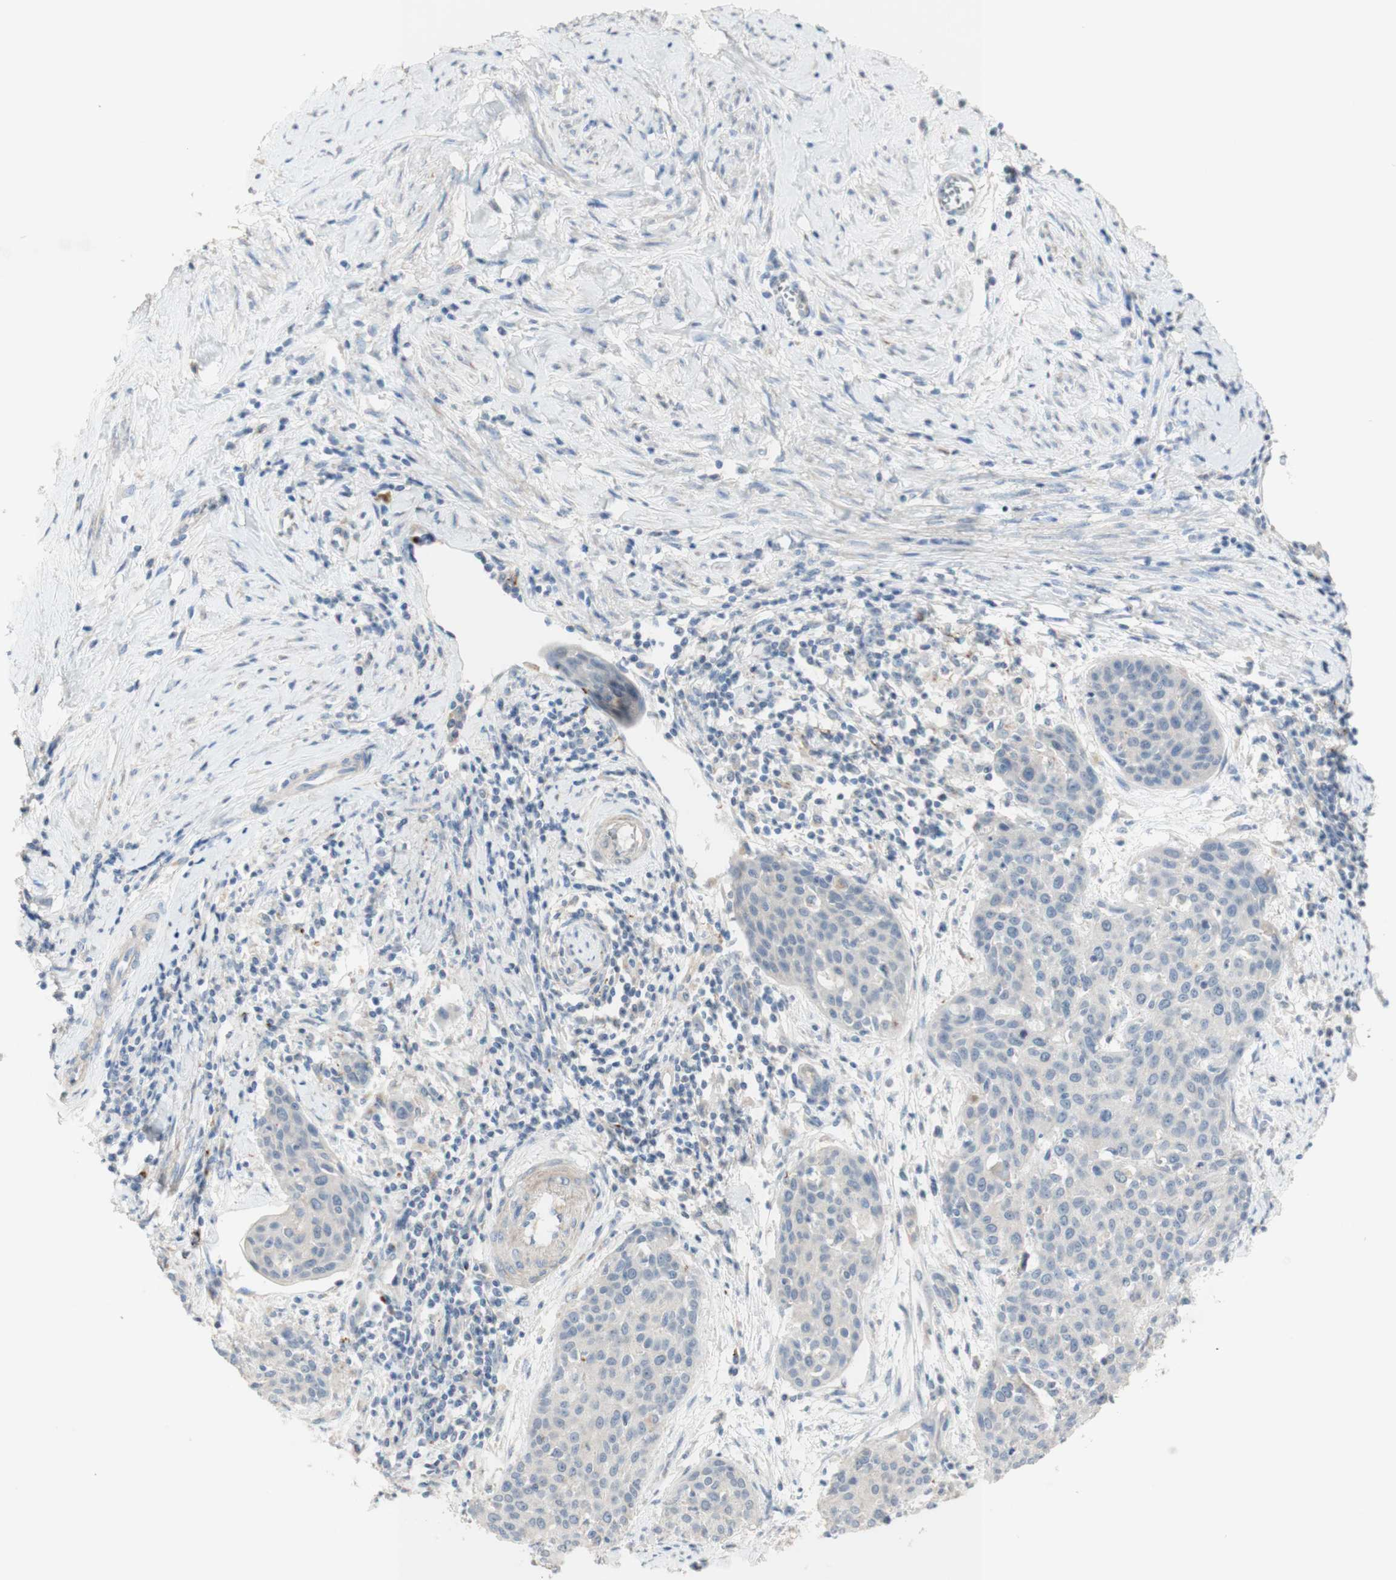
{"staining": {"intensity": "negative", "quantity": "none", "location": "none"}, "tissue": "cervical cancer", "cell_type": "Tumor cells", "image_type": "cancer", "snomed": [{"axis": "morphology", "description": "Squamous cell carcinoma, NOS"}, {"axis": "topography", "description": "Cervix"}], "caption": "IHC of human cervical cancer (squamous cell carcinoma) displays no positivity in tumor cells.", "gene": "MANEA", "patient": {"sex": "female", "age": 38}}